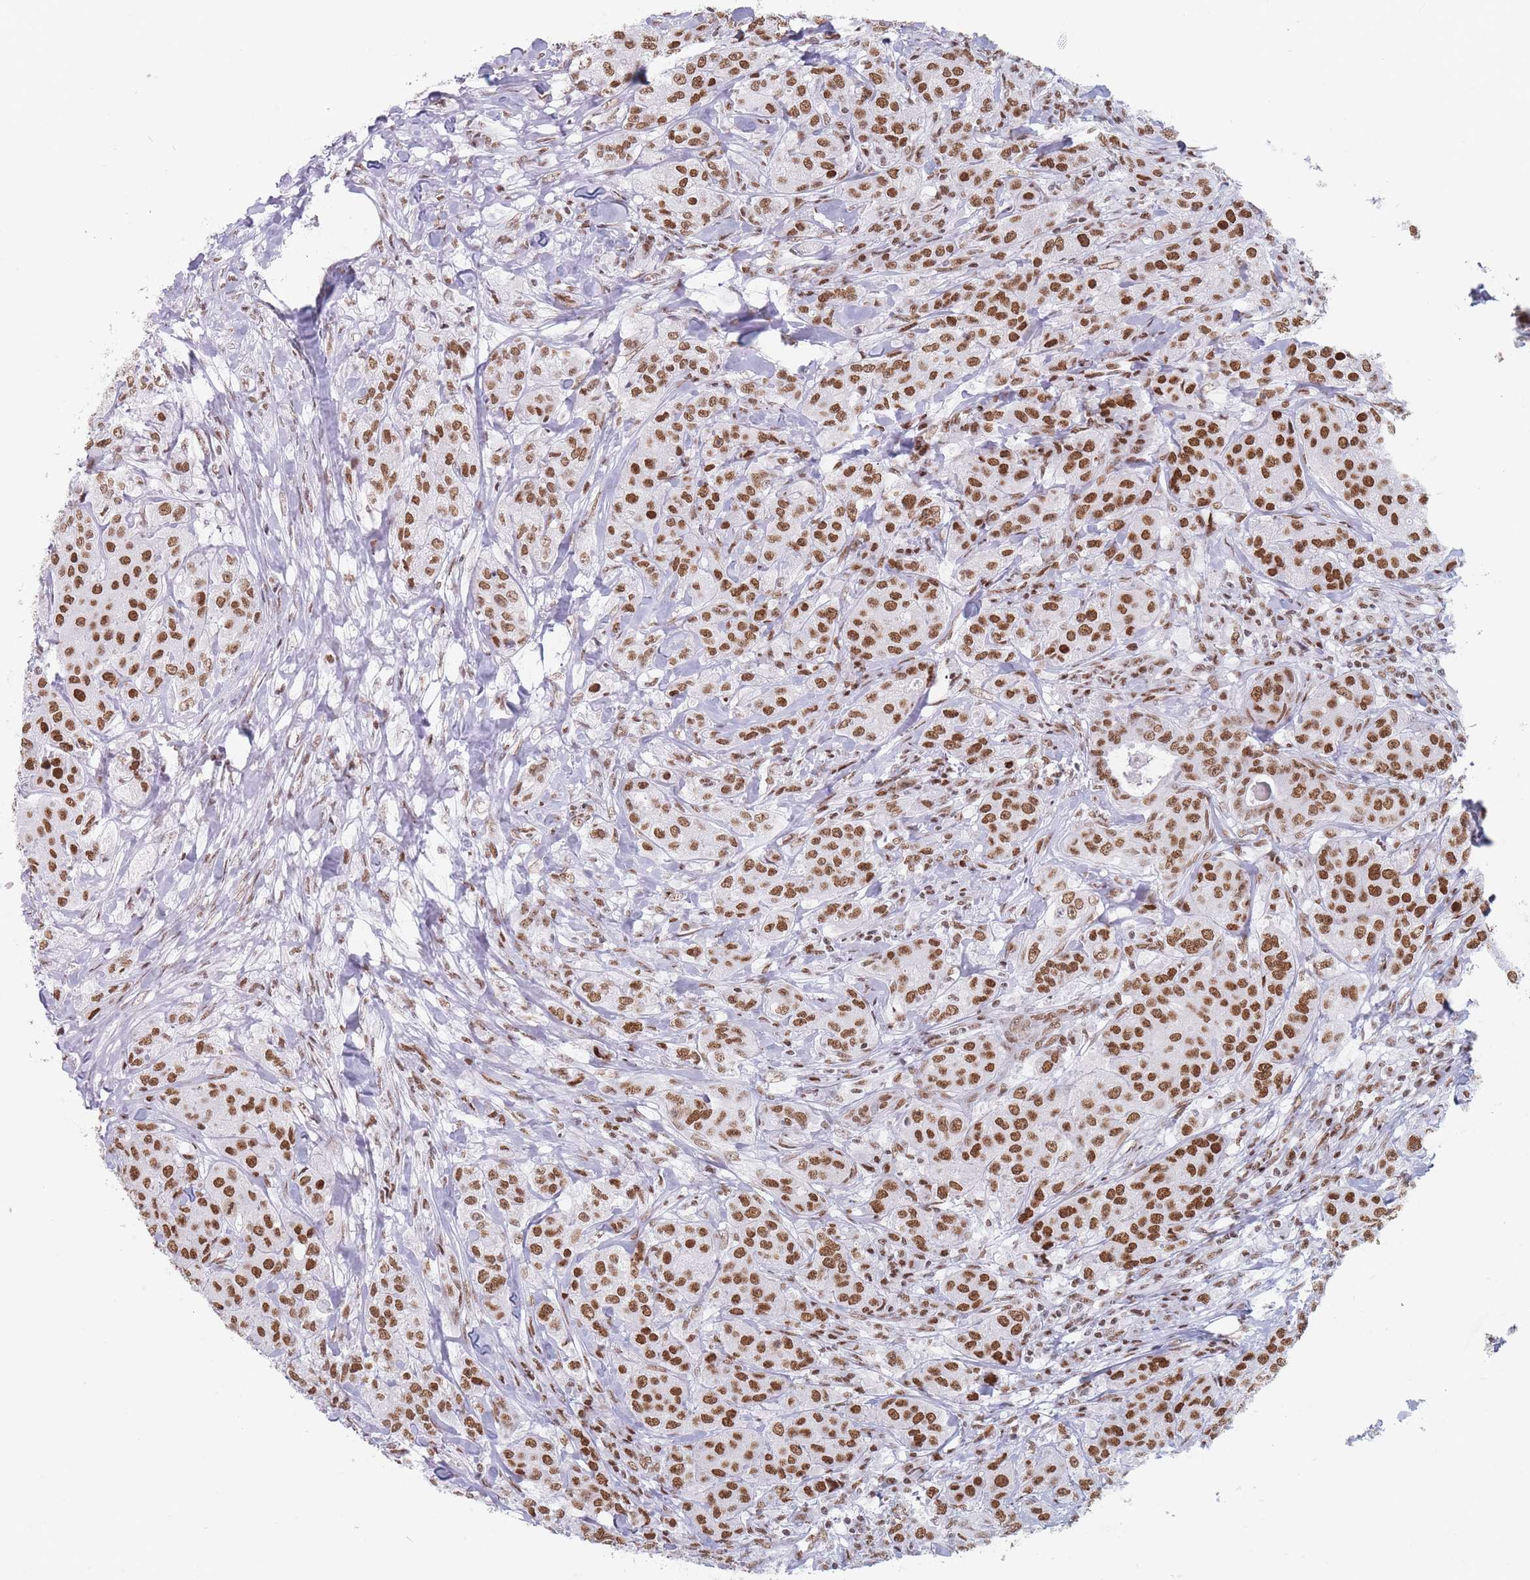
{"staining": {"intensity": "moderate", "quantity": ">75%", "location": "nuclear"}, "tissue": "breast cancer", "cell_type": "Tumor cells", "image_type": "cancer", "snomed": [{"axis": "morphology", "description": "Duct carcinoma"}, {"axis": "topography", "description": "Breast"}], "caption": "Human breast cancer (intraductal carcinoma) stained for a protein (brown) displays moderate nuclear positive staining in about >75% of tumor cells.", "gene": "SAFB2", "patient": {"sex": "female", "age": 43}}